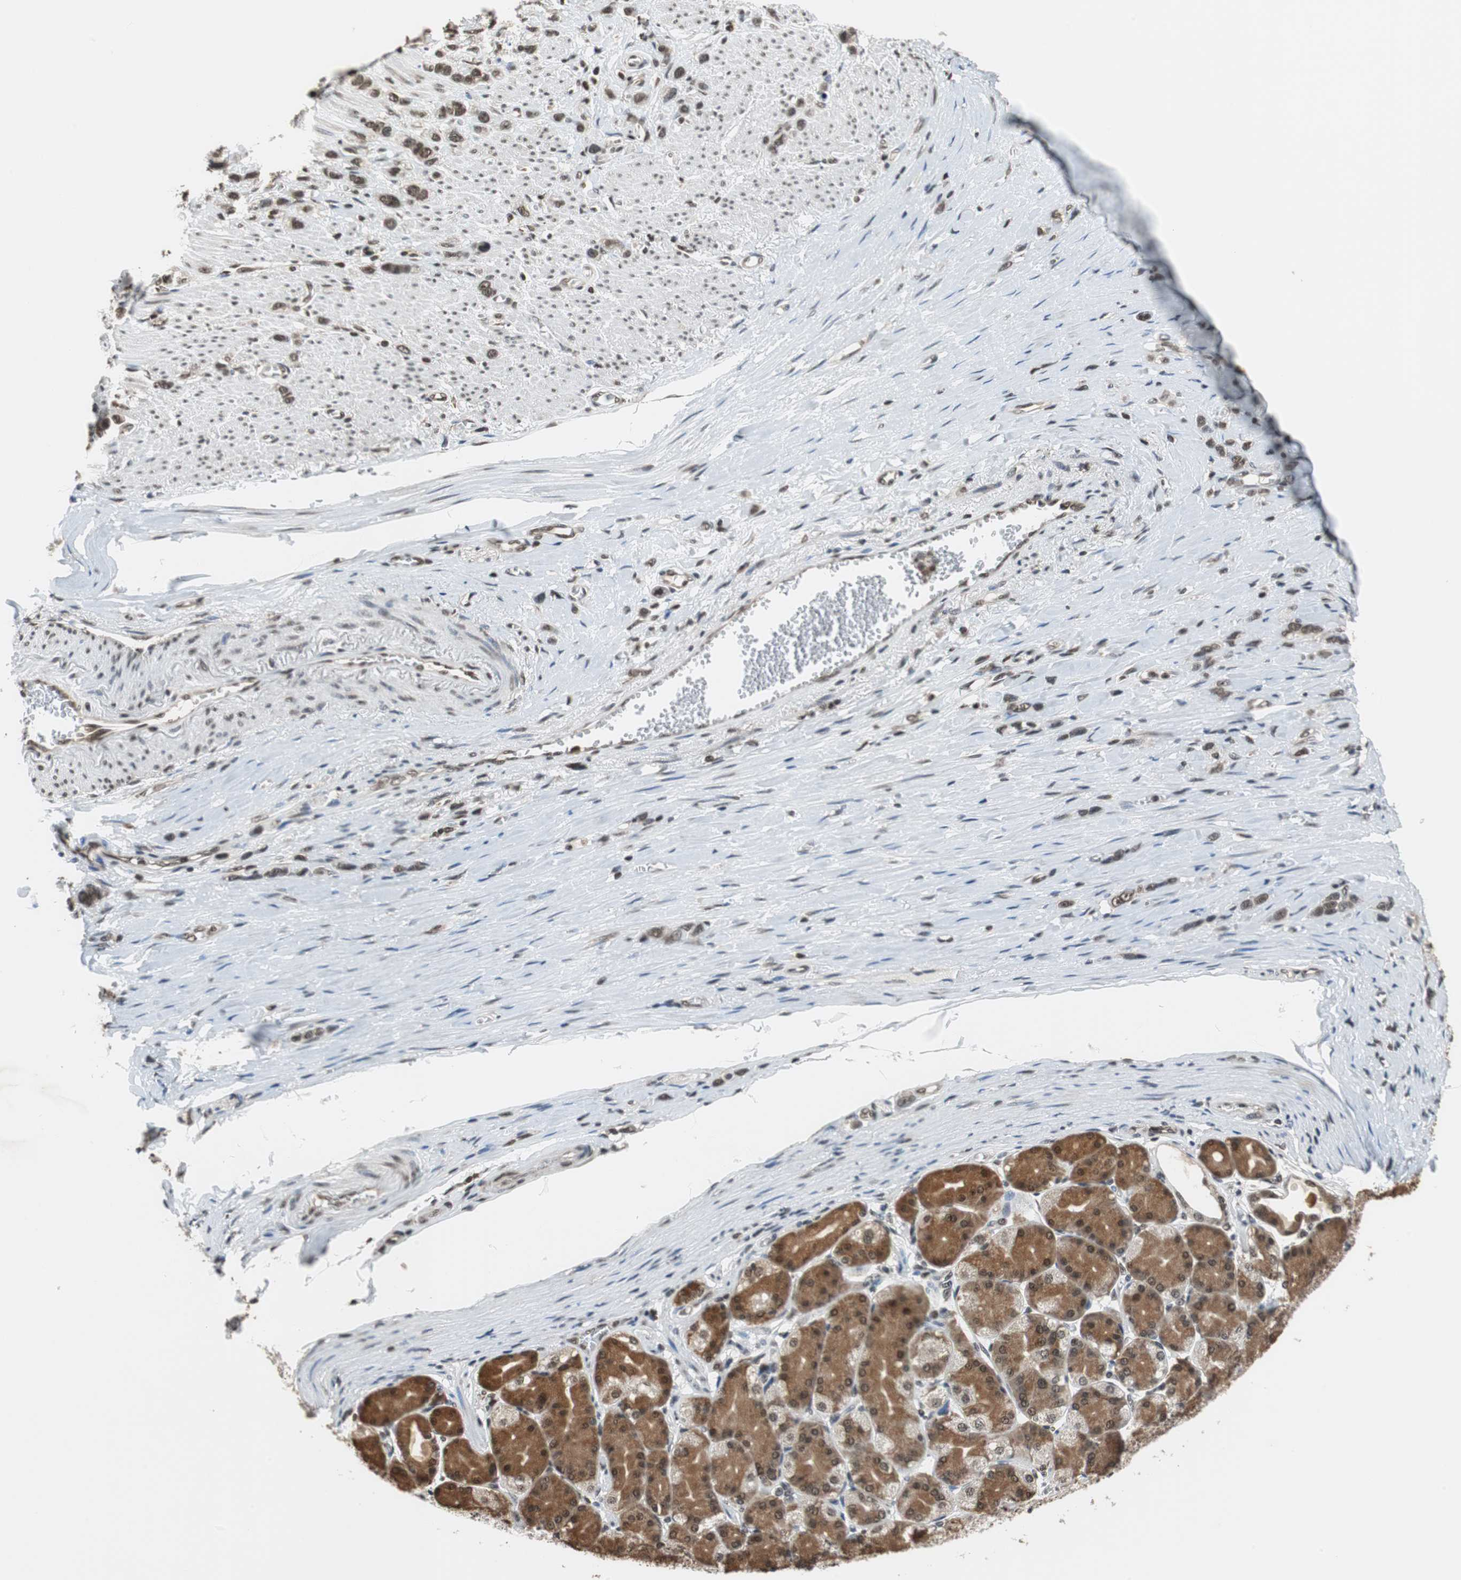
{"staining": {"intensity": "strong", "quantity": ">75%", "location": "nuclear"}, "tissue": "stomach cancer", "cell_type": "Tumor cells", "image_type": "cancer", "snomed": [{"axis": "morphology", "description": "Normal tissue, NOS"}, {"axis": "morphology", "description": "Adenocarcinoma, NOS"}, {"axis": "morphology", "description": "Adenocarcinoma, High grade"}, {"axis": "topography", "description": "Stomach, upper"}, {"axis": "topography", "description": "Stomach"}], "caption": "This photomicrograph reveals stomach cancer stained with immunohistochemistry (IHC) to label a protein in brown. The nuclear of tumor cells show strong positivity for the protein. Nuclei are counter-stained blue.", "gene": "REST", "patient": {"sex": "female", "age": 65}}